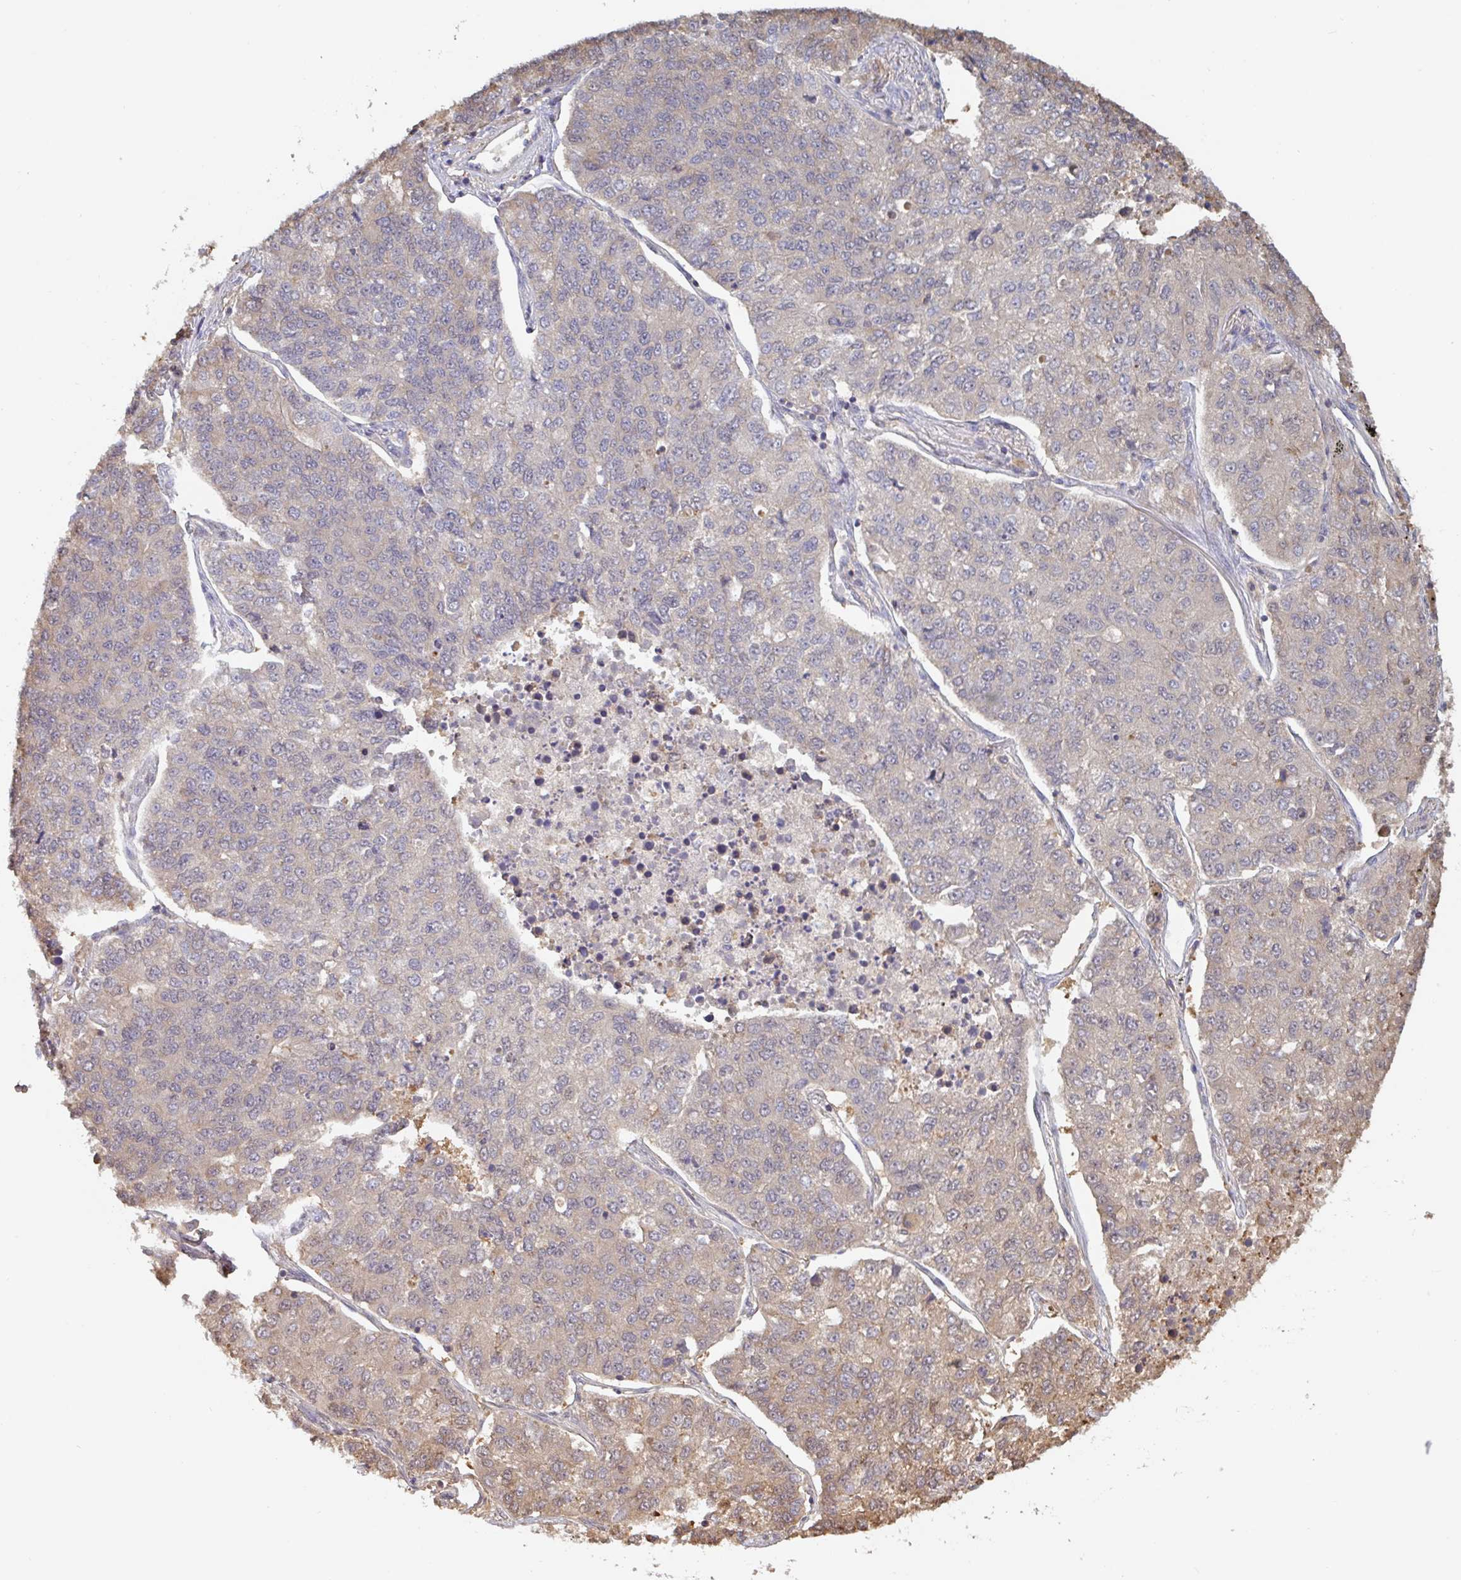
{"staining": {"intensity": "weak", "quantity": "<25%", "location": "cytoplasmic/membranous"}, "tissue": "lung cancer", "cell_type": "Tumor cells", "image_type": "cancer", "snomed": [{"axis": "morphology", "description": "Adenocarcinoma, NOS"}, {"axis": "topography", "description": "Lung"}], "caption": "Photomicrograph shows no protein staining in tumor cells of adenocarcinoma (lung) tissue.", "gene": "OTOP2", "patient": {"sex": "male", "age": 49}}